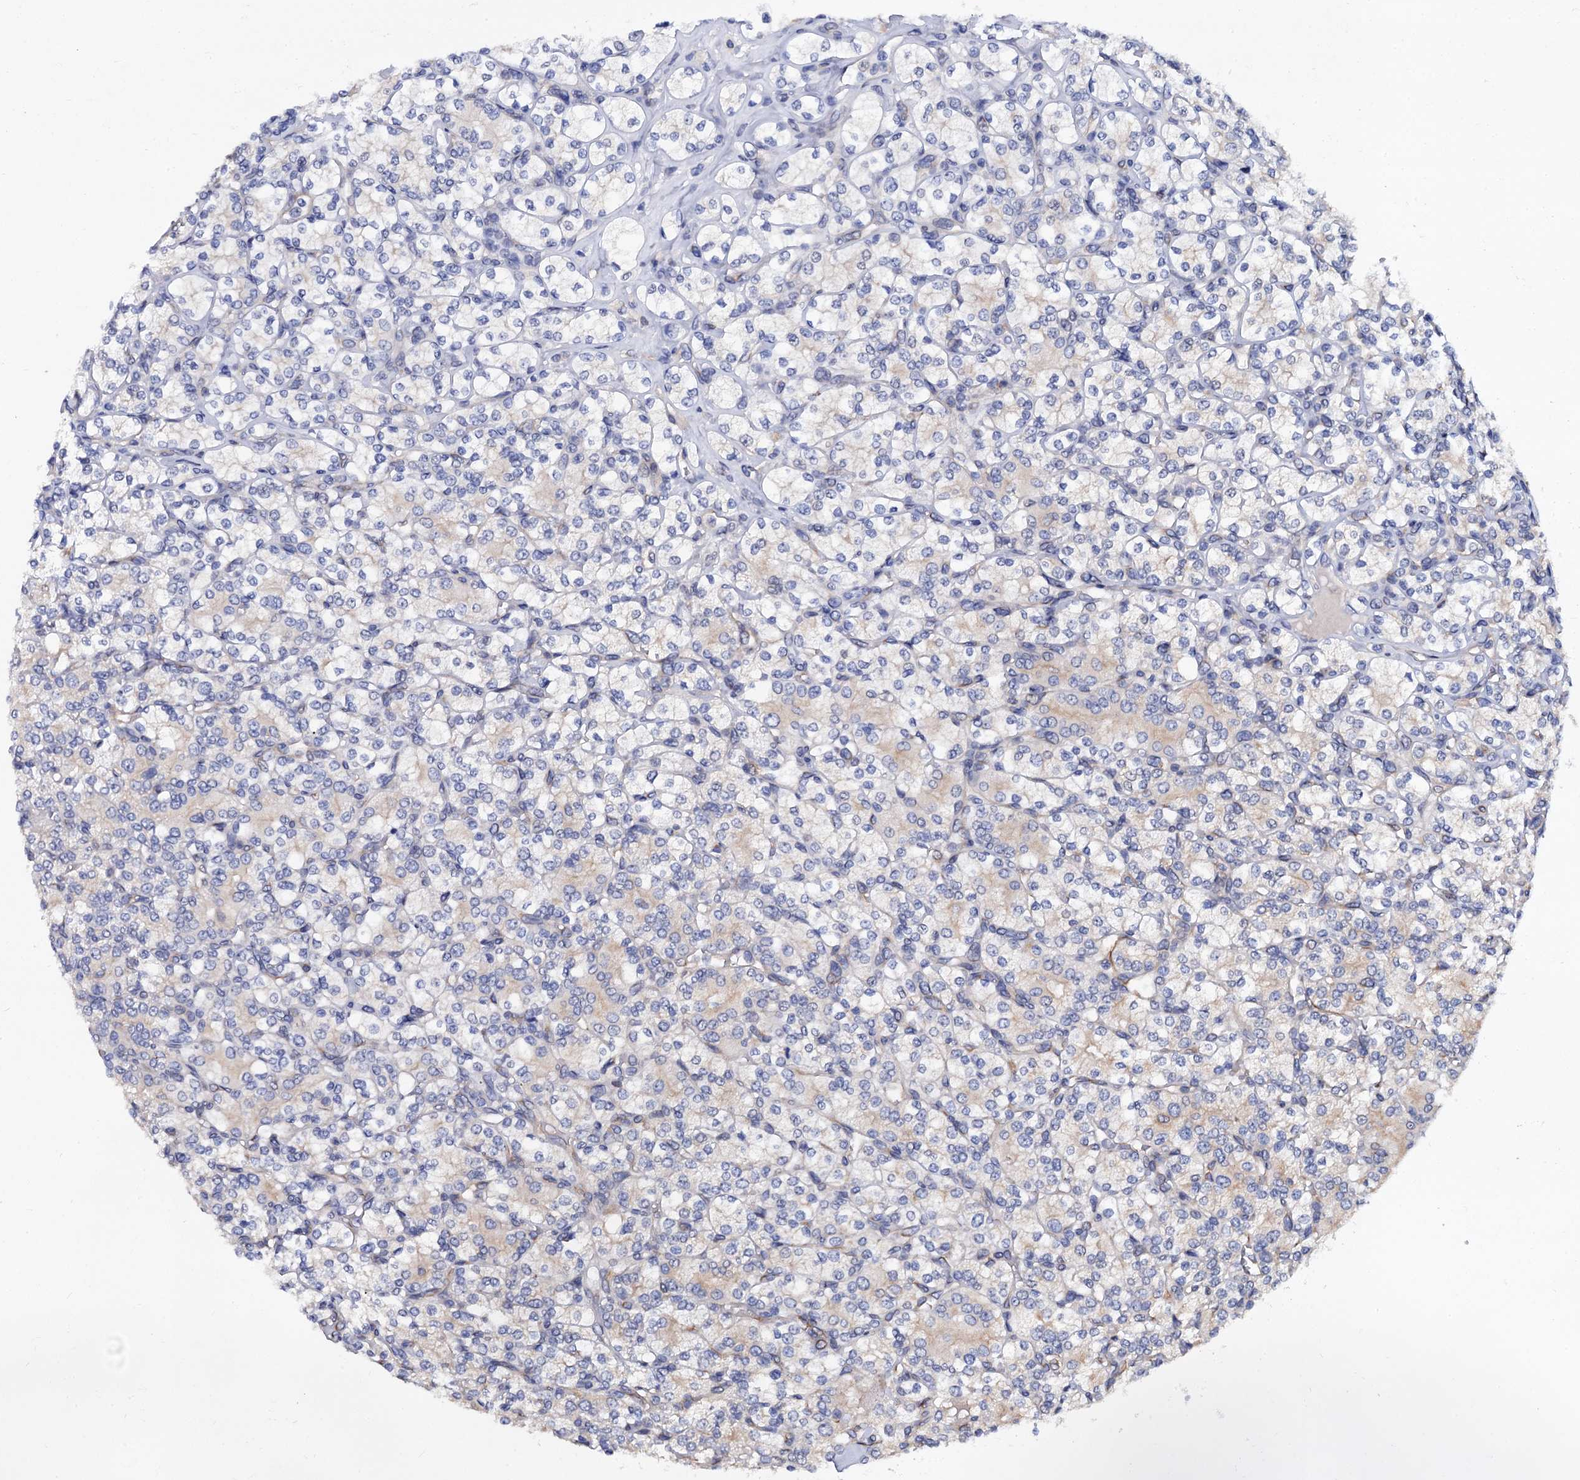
{"staining": {"intensity": "negative", "quantity": "none", "location": "none"}, "tissue": "renal cancer", "cell_type": "Tumor cells", "image_type": "cancer", "snomed": [{"axis": "morphology", "description": "Adenocarcinoma, NOS"}, {"axis": "topography", "description": "Kidney"}], "caption": "Protein analysis of renal adenocarcinoma shows no significant staining in tumor cells.", "gene": "ZDHHC18", "patient": {"sex": "male", "age": 77}}